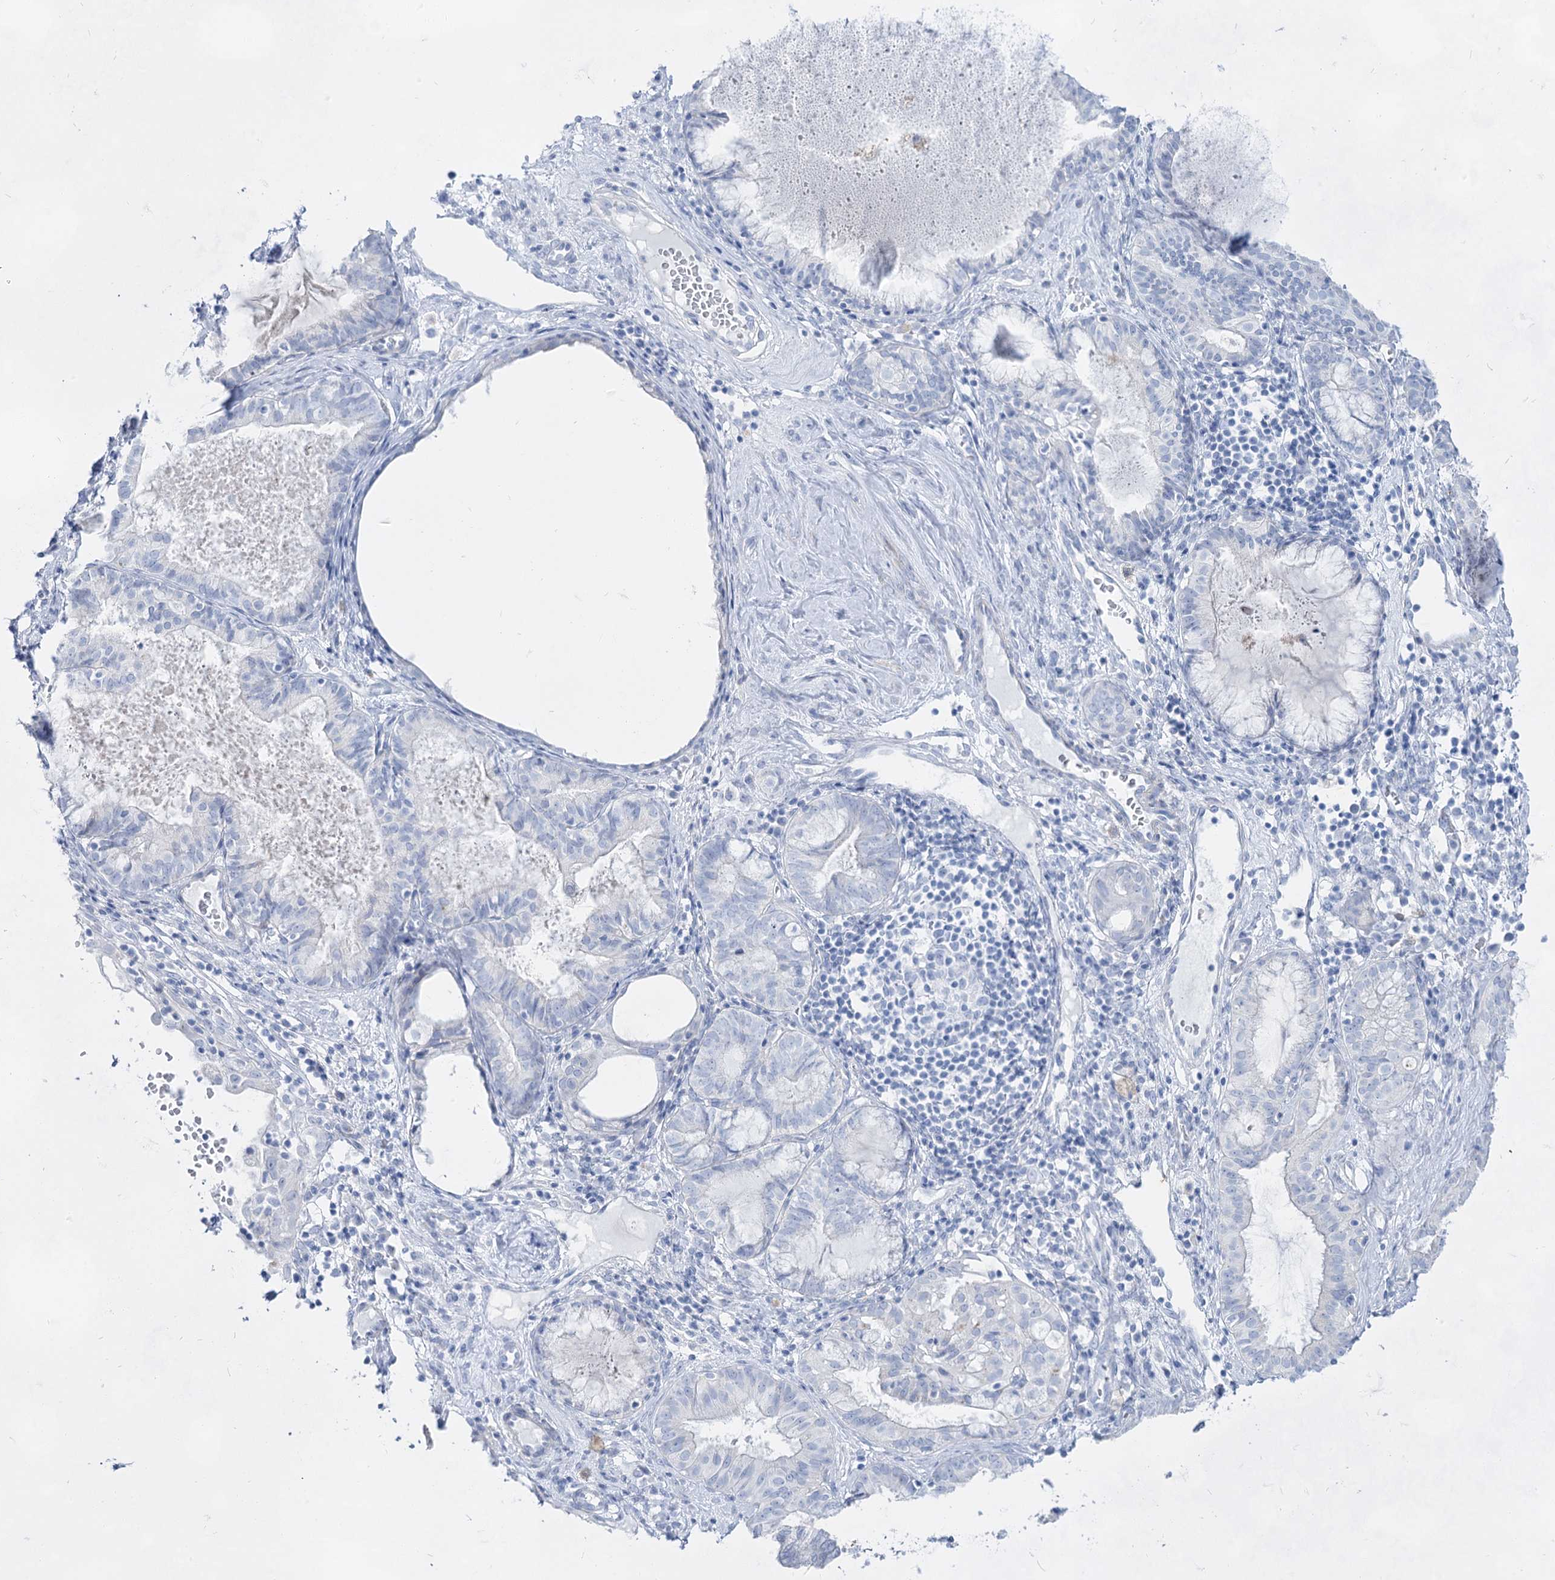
{"staining": {"intensity": "negative", "quantity": "none", "location": "none"}, "tissue": "endometrial cancer", "cell_type": "Tumor cells", "image_type": "cancer", "snomed": [{"axis": "morphology", "description": "Adenocarcinoma, NOS"}, {"axis": "topography", "description": "Endometrium"}], "caption": "DAB immunohistochemical staining of endometrial cancer (adenocarcinoma) shows no significant positivity in tumor cells.", "gene": "ACRV1", "patient": {"sex": "female", "age": 79}}